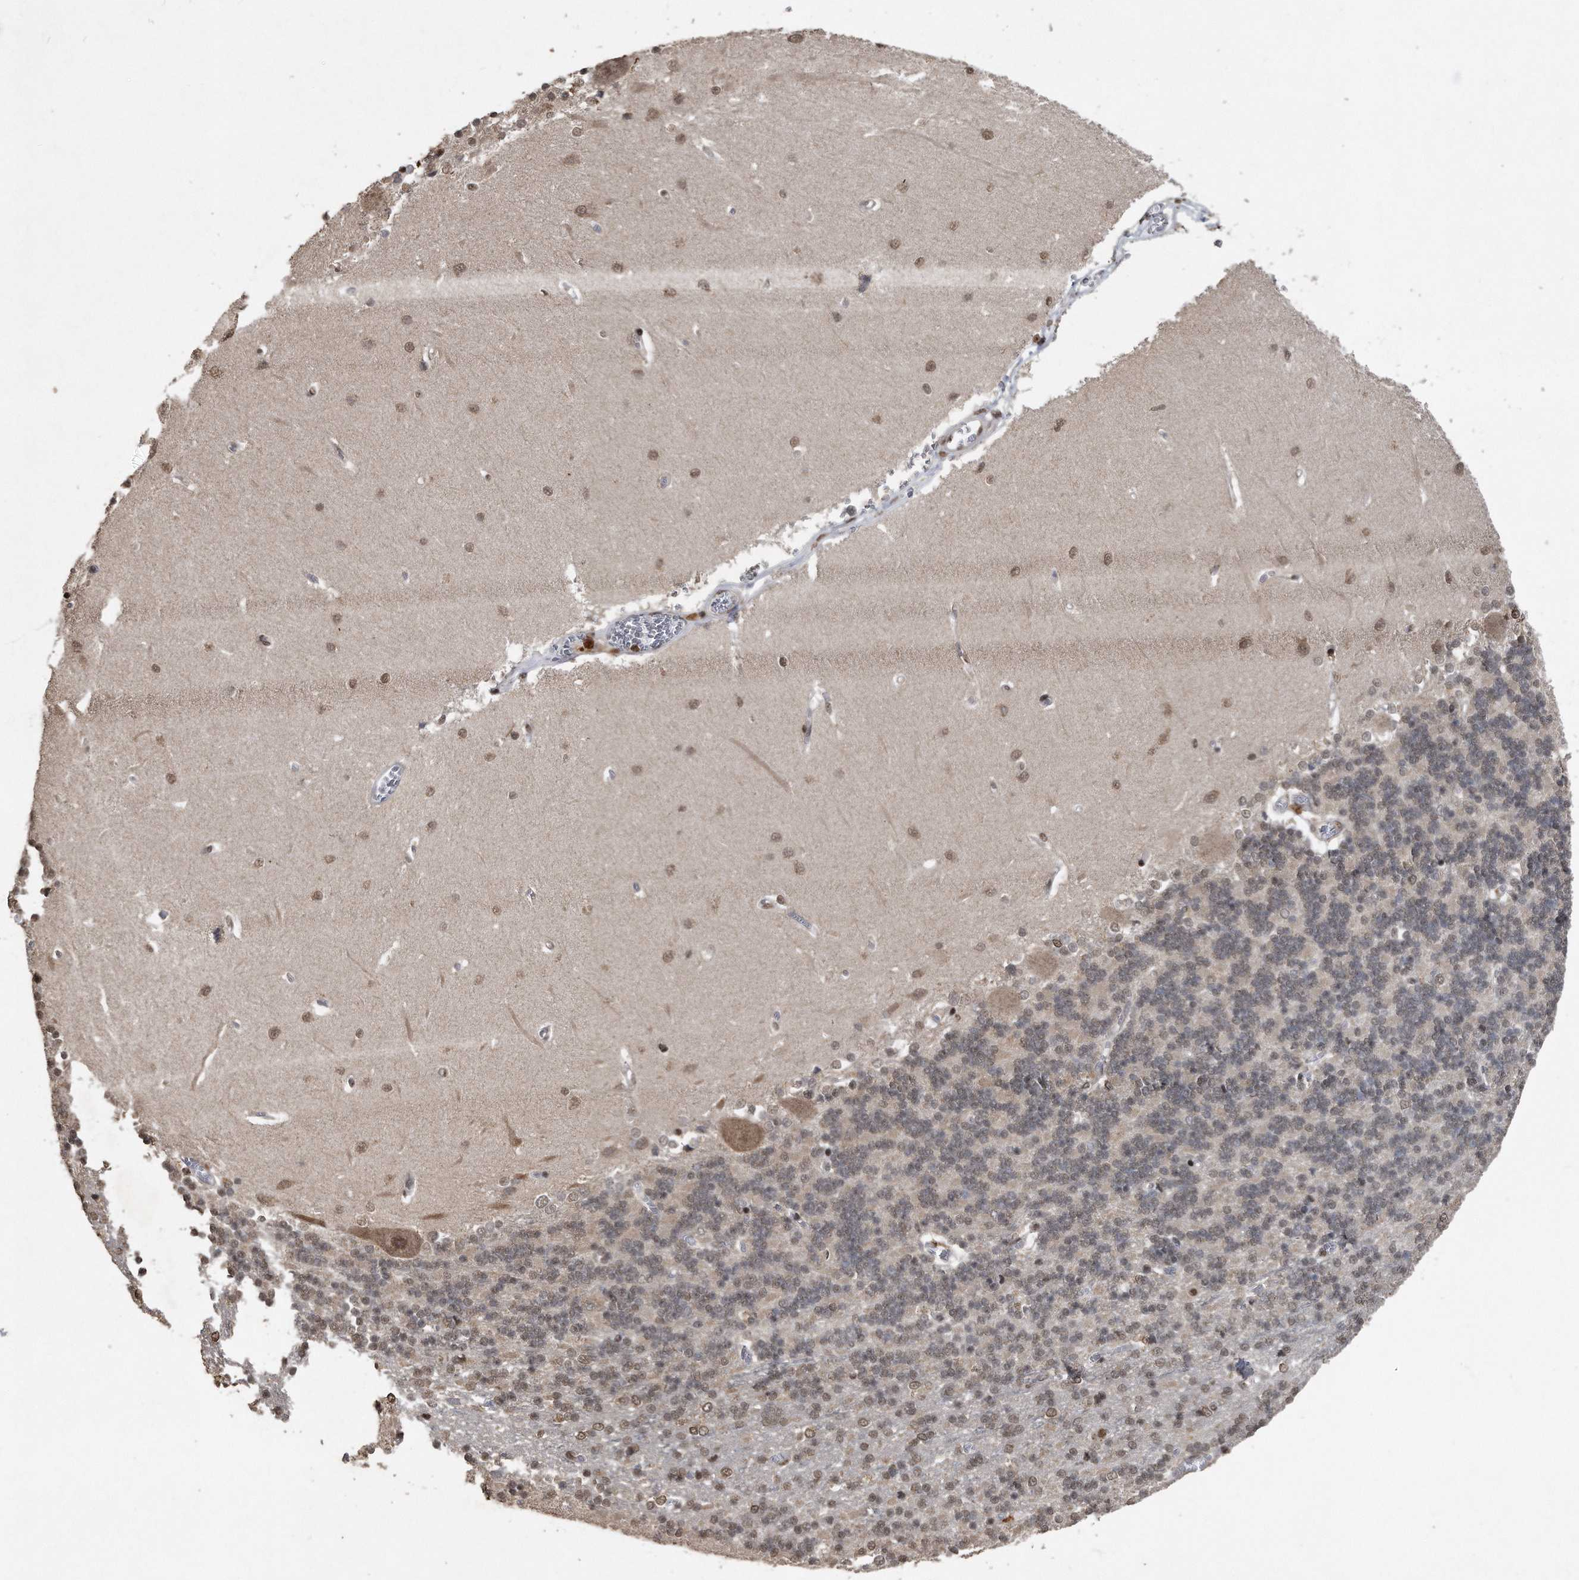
{"staining": {"intensity": "moderate", "quantity": "<25%", "location": "nuclear"}, "tissue": "cerebellum", "cell_type": "Cells in granular layer", "image_type": "normal", "snomed": [{"axis": "morphology", "description": "Normal tissue, NOS"}, {"axis": "topography", "description": "Cerebellum"}], "caption": "IHC image of unremarkable cerebellum: cerebellum stained using immunohistochemistry shows low levels of moderate protein expression localized specifically in the nuclear of cells in granular layer, appearing as a nuclear brown color.", "gene": "CRYZL1", "patient": {"sex": "male", "age": 37}}